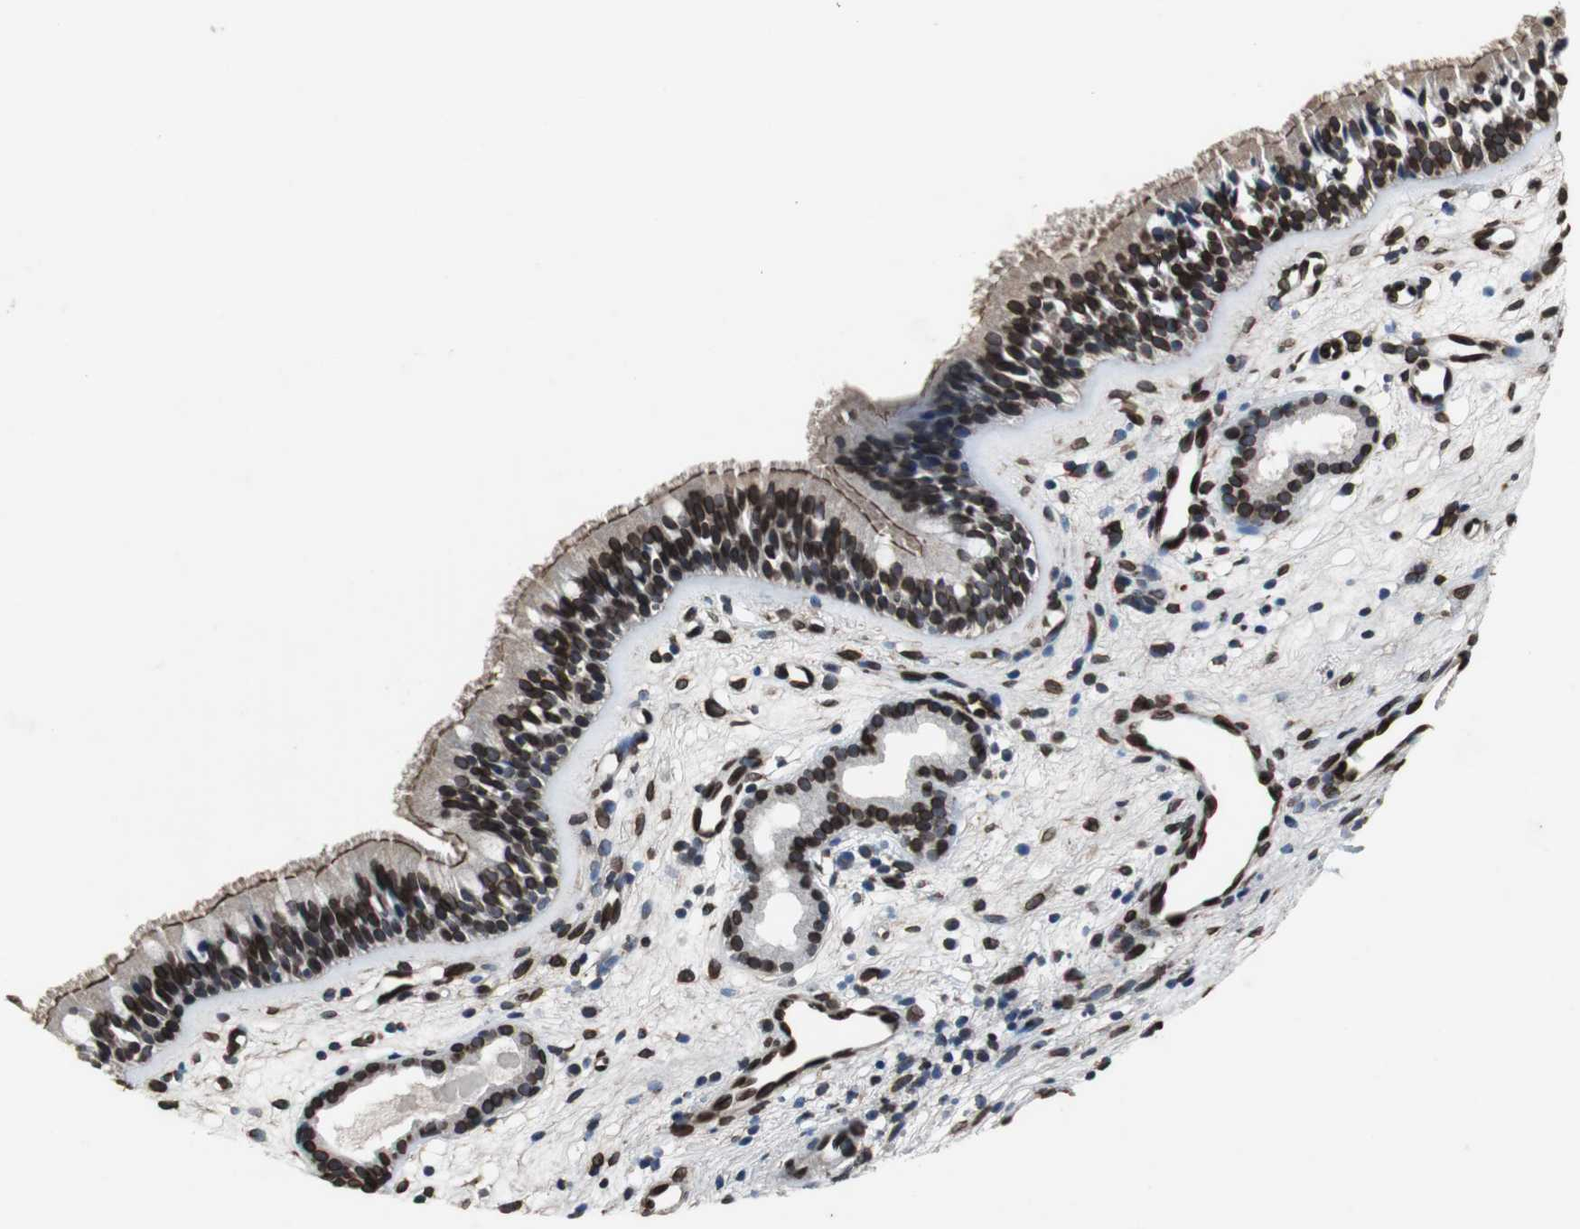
{"staining": {"intensity": "strong", "quantity": ">75%", "location": "cytoplasmic/membranous,nuclear"}, "tissue": "nasopharynx", "cell_type": "Respiratory epithelial cells", "image_type": "normal", "snomed": [{"axis": "morphology", "description": "Normal tissue, NOS"}, {"axis": "topography", "description": "Nasopharynx"}], "caption": "Strong cytoplasmic/membranous,nuclear protein staining is identified in approximately >75% of respiratory epithelial cells in nasopharynx. The protein of interest is stained brown, and the nuclei are stained in blue (DAB (3,3'-diaminobenzidine) IHC with brightfield microscopy, high magnification).", "gene": "LMNA", "patient": {"sex": "female", "age": 78}}